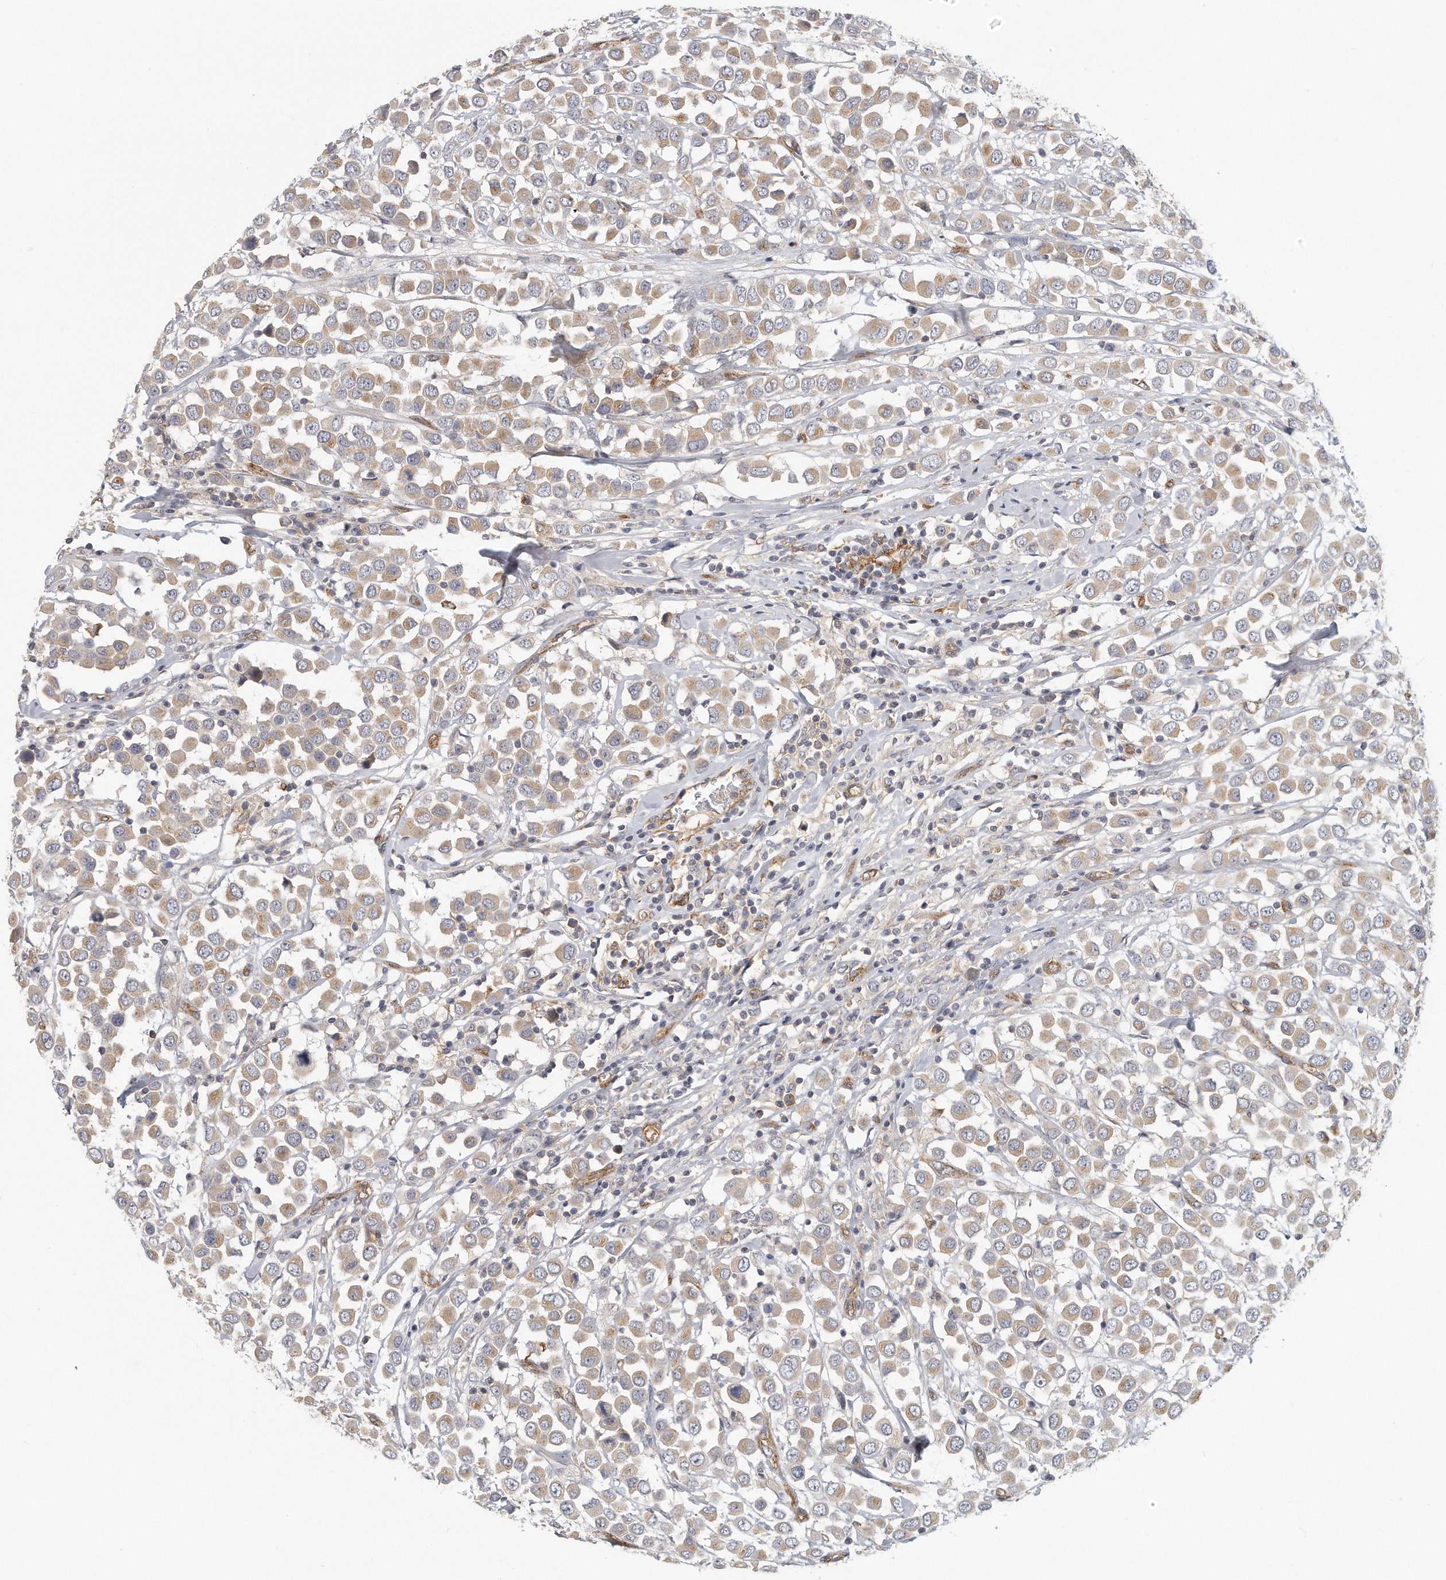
{"staining": {"intensity": "weak", "quantity": "25%-75%", "location": "cytoplasmic/membranous"}, "tissue": "breast cancer", "cell_type": "Tumor cells", "image_type": "cancer", "snomed": [{"axis": "morphology", "description": "Duct carcinoma"}, {"axis": "topography", "description": "Breast"}], "caption": "This is a micrograph of immunohistochemistry staining of breast intraductal carcinoma, which shows weak staining in the cytoplasmic/membranous of tumor cells.", "gene": "MTERF4", "patient": {"sex": "female", "age": 61}}